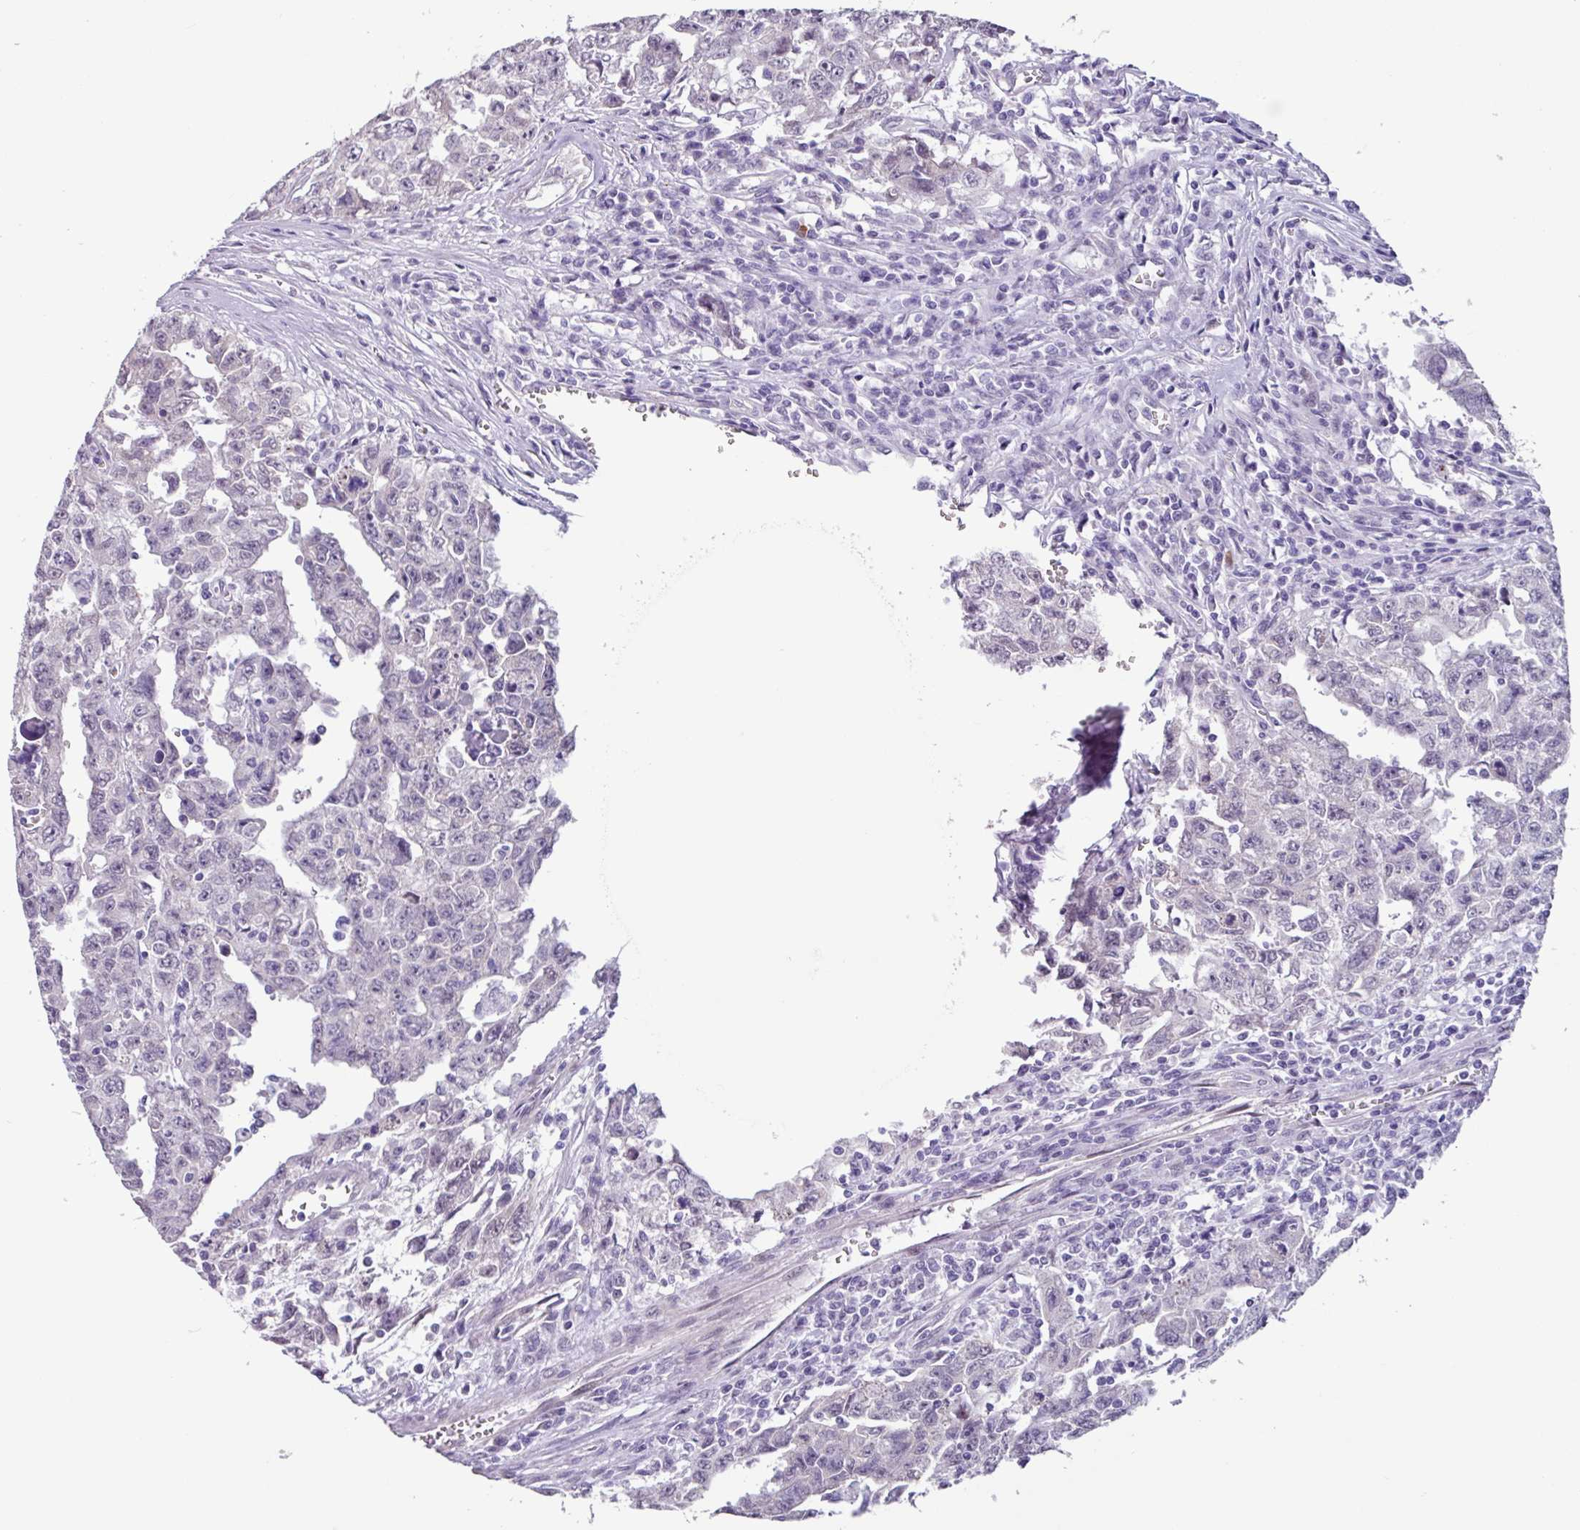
{"staining": {"intensity": "negative", "quantity": "none", "location": "none"}, "tissue": "testis cancer", "cell_type": "Tumor cells", "image_type": "cancer", "snomed": [{"axis": "morphology", "description": "Carcinoma, Embryonal, NOS"}, {"axis": "topography", "description": "Testis"}], "caption": "Photomicrograph shows no significant protein positivity in tumor cells of testis cancer. The staining is performed using DAB brown chromogen with nuclei counter-stained in using hematoxylin.", "gene": "OTX1", "patient": {"sex": "male", "age": 24}}